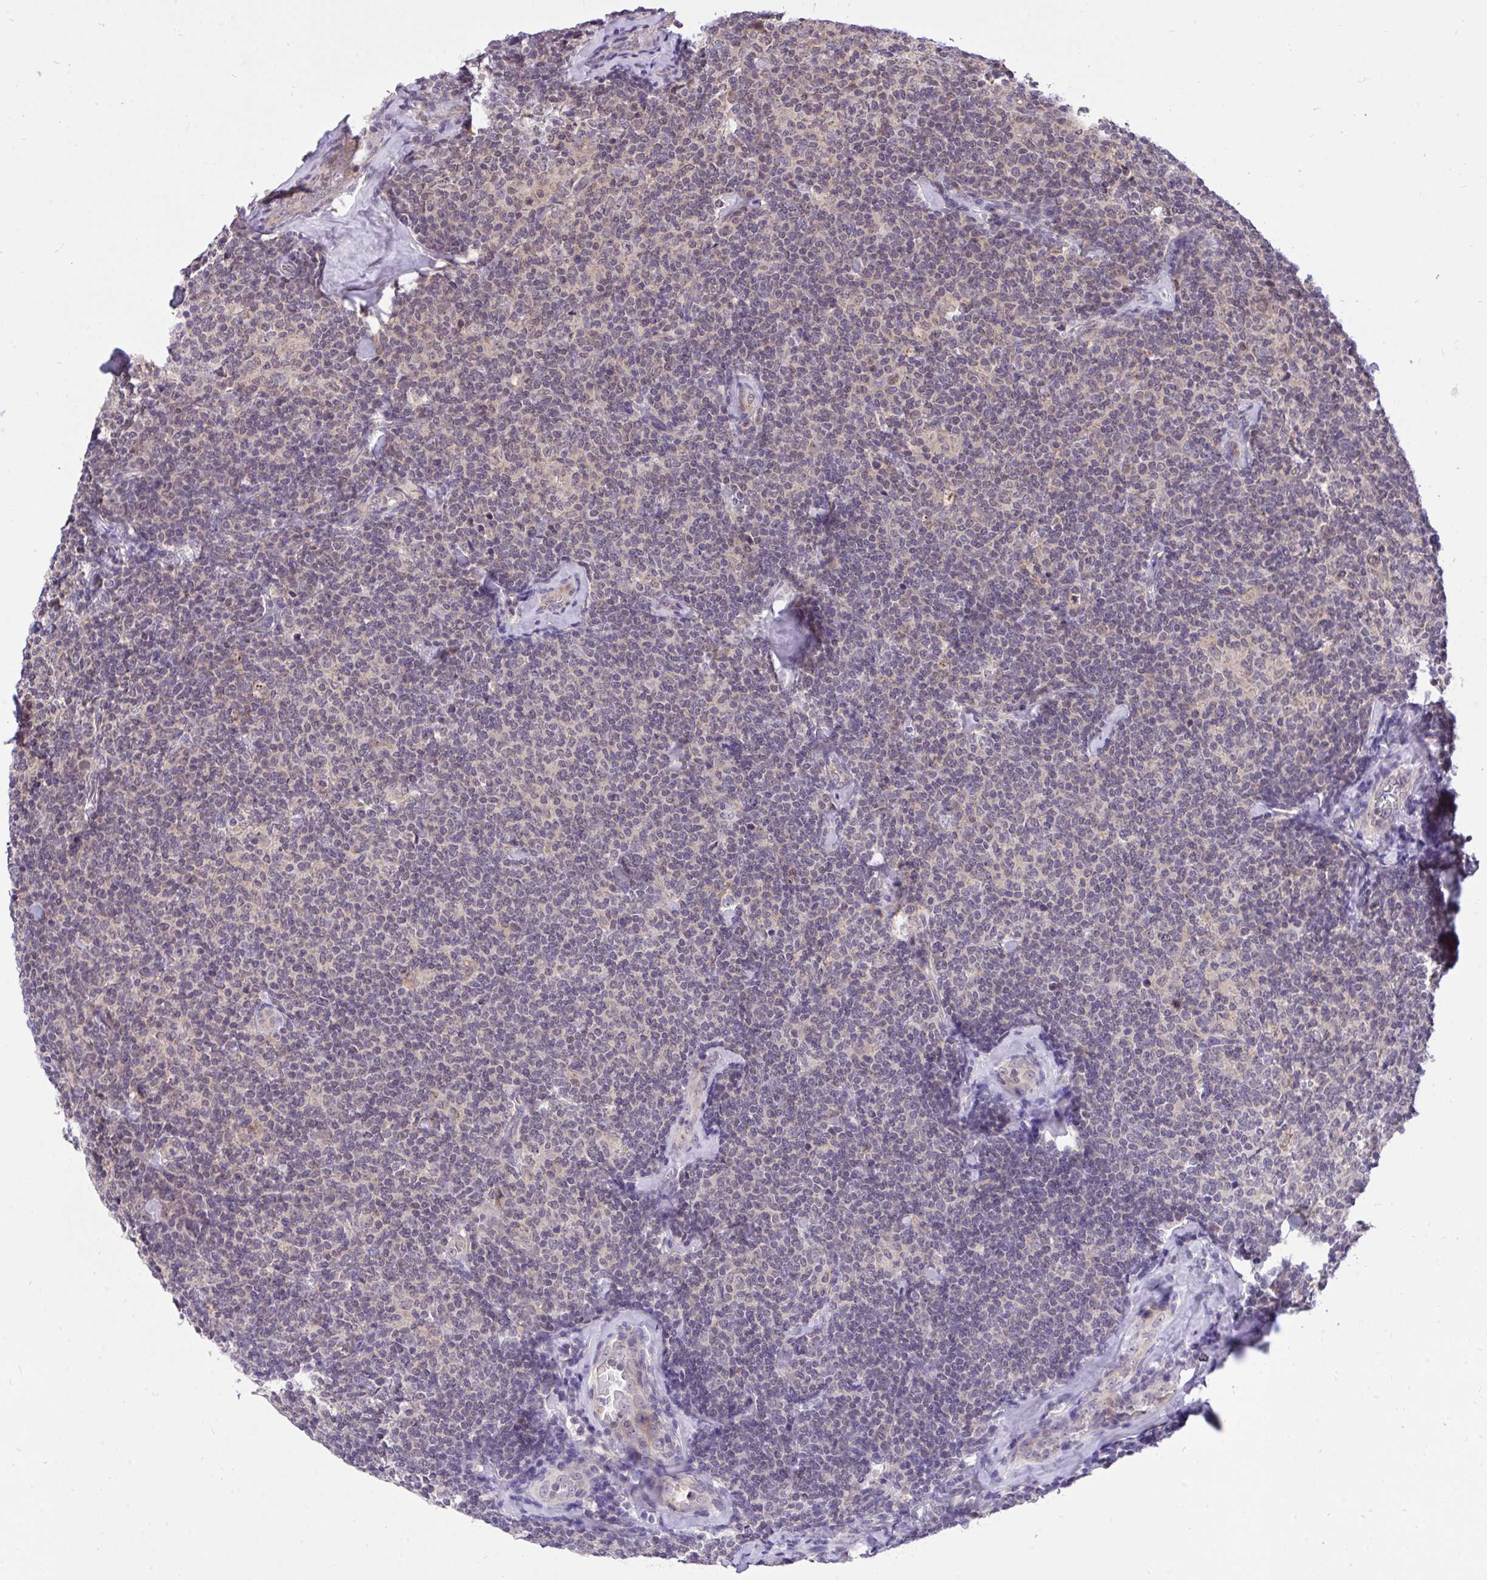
{"staining": {"intensity": "weak", "quantity": "<25%", "location": "nuclear"}, "tissue": "lymphoma", "cell_type": "Tumor cells", "image_type": "cancer", "snomed": [{"axis": "morphology", "description": "Malignant lymphoma, non-Hodgkin's type, Low grade"}, {"axis": "topography", "description": "Lymph node"}], "caption": "Histopathology image shows no protein expression in tumor cells of lymphoma tissue.", "gene": "PPP1CA", "patient": {"sex": "female", "age": 56}}